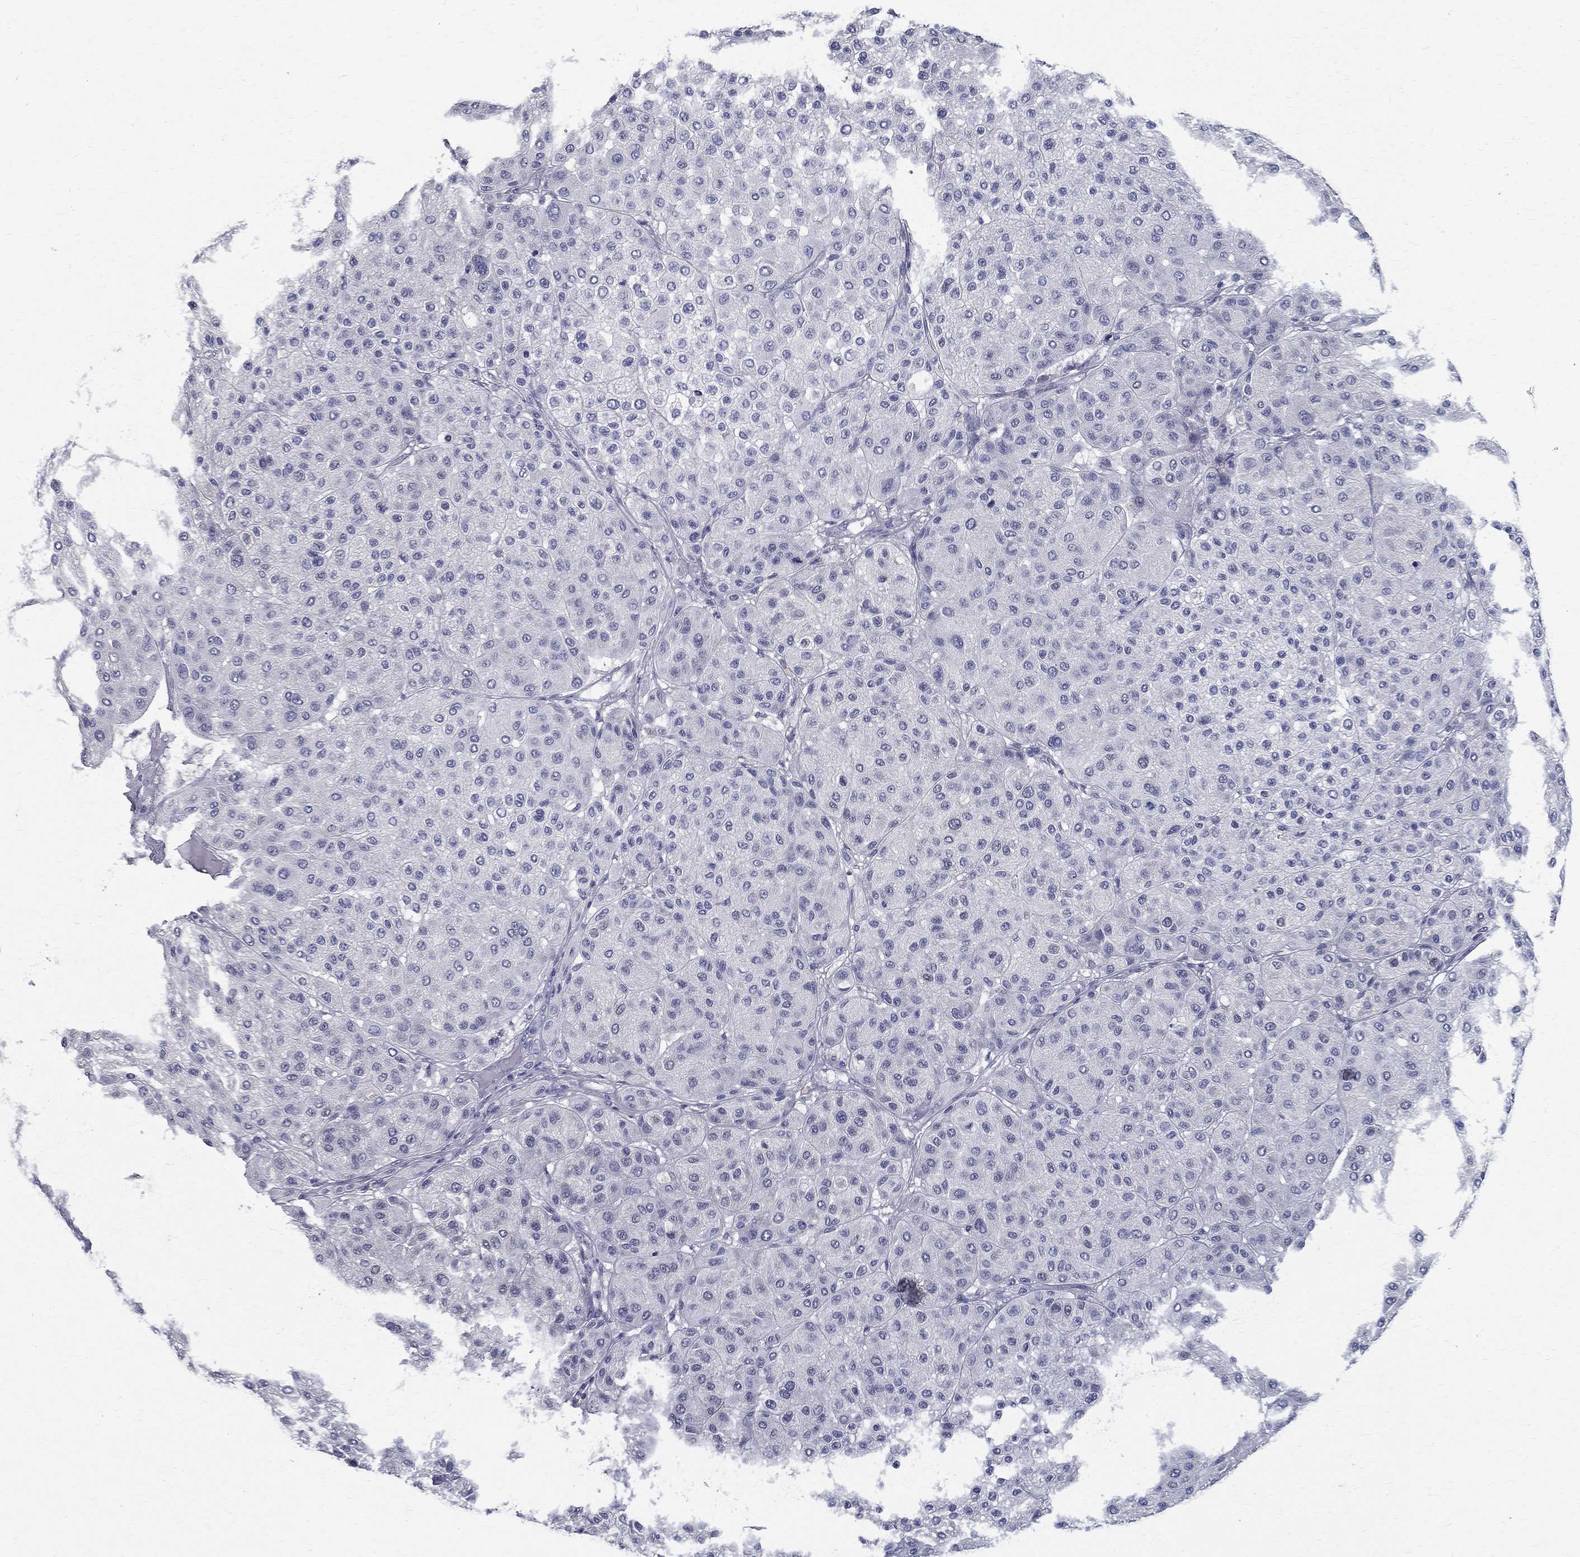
{"staining": {"intensity": "negative", "quantity": "none", "location": "none"}, "tissue": "melanoma", "cell_type": "Tumor cells", "image_type": "cancer", "snomed": [{"axis": "morphology", "description": "Malignant melanoma, Metastatic site"}, {"axis": "topography", "description": "Smooth muscle"}], "caption": "DAB immunohistochemical staining of malignant melanoma (metastatic site) exhibits no significant staining in tumor cells. (Brightfield microscopy of DAB immunohistochemistry at high magnification).", "gene": "TGM4", "patient": {"sex": "male", "age": 41}}